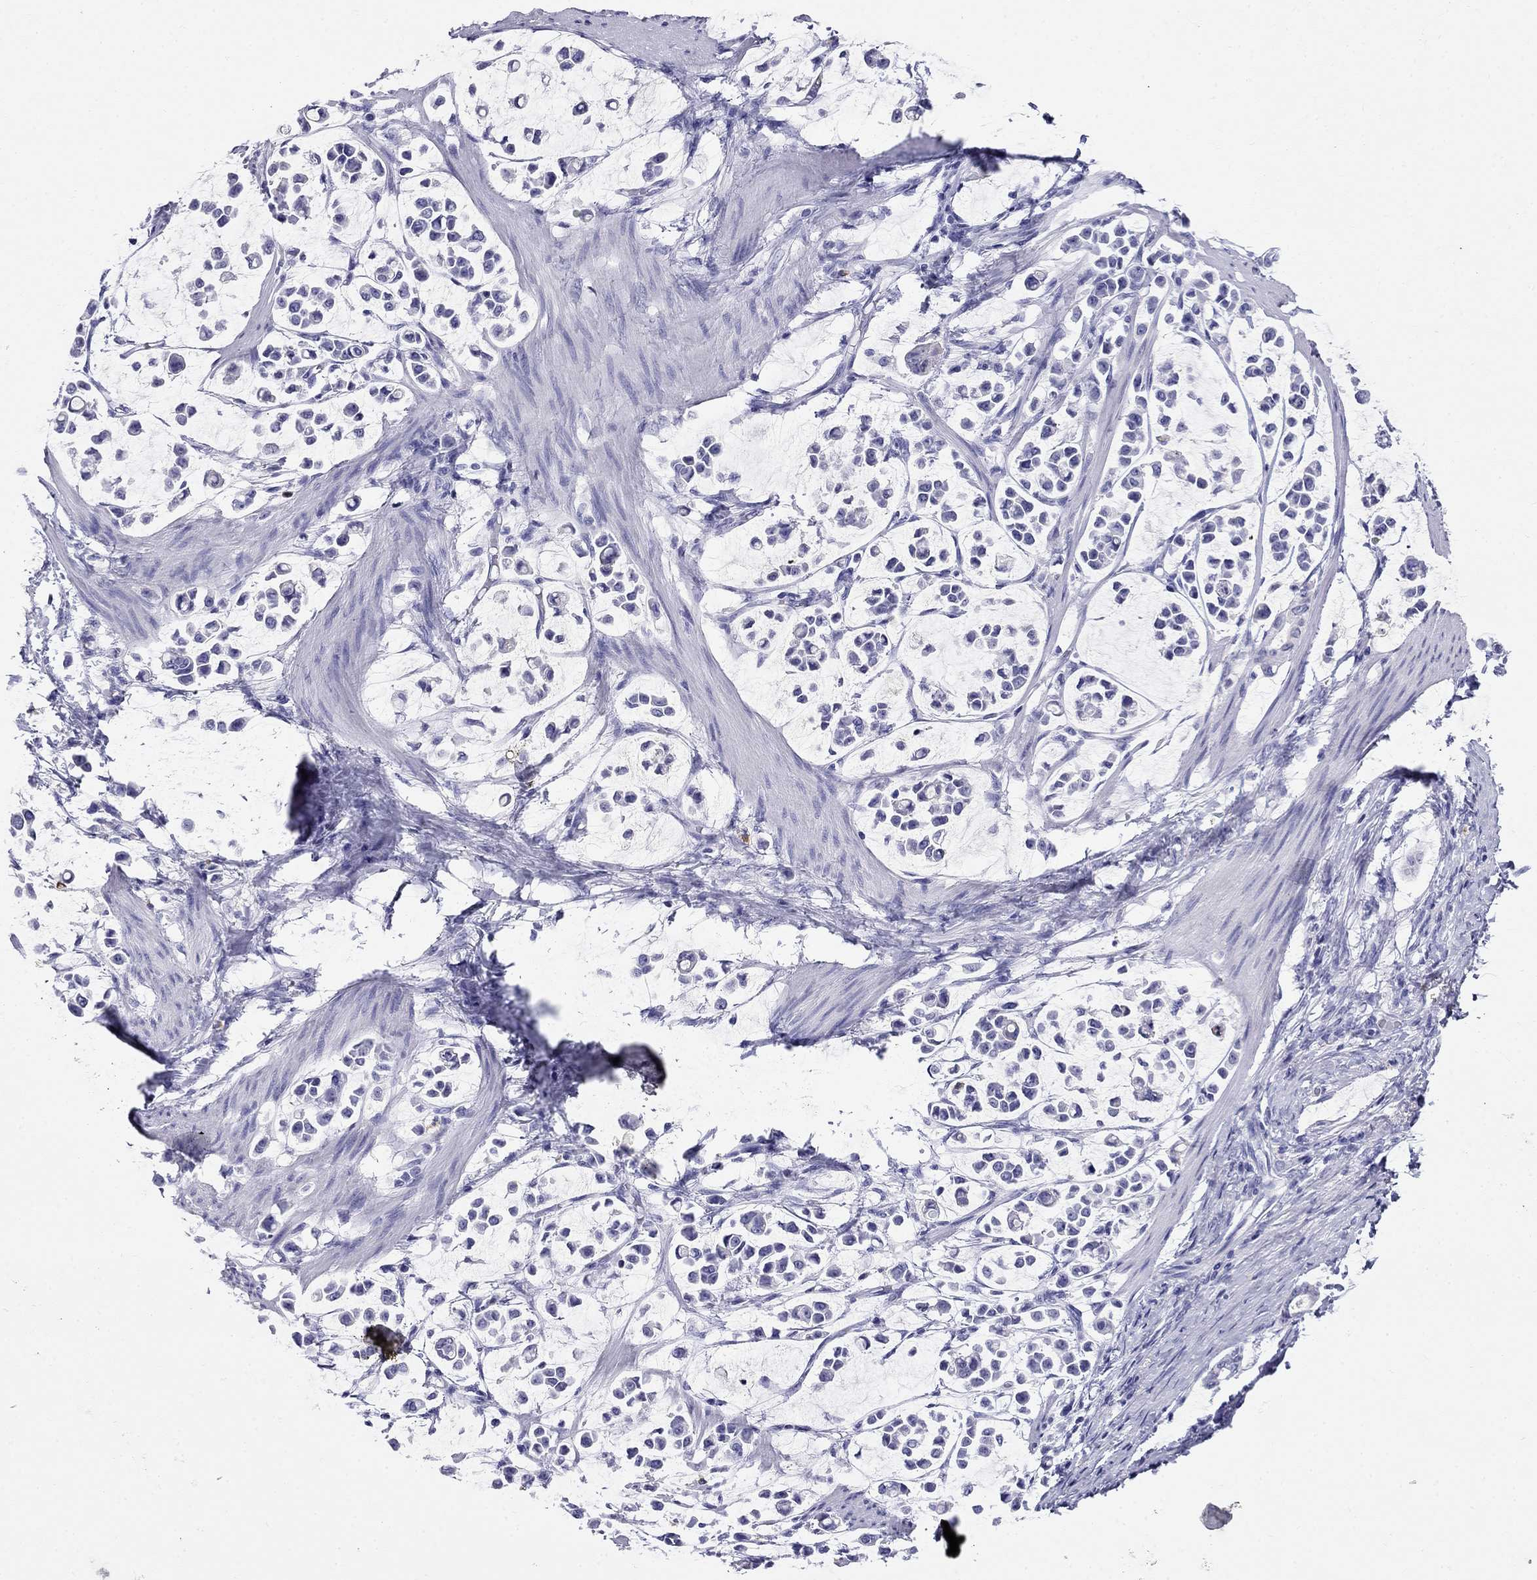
{"staining": {"intensity": "negative", "quantity": "none", "location": "none"}, "tissue": "stomach cancer", "cell_type": "Tumor cells", "image_type": "cancer", "snomed": [{"axis": "morphology", "description": "Adenocarcinoma, NOS"}, {"axis": "topography", "description": "Stomach"}], "caption": "This is a image of IHC staining of adenocarcinoma (stomach), which shows no staining in tumor cells.", "gene": "PPP1R36", "patient": {"sex": "male", "age": 82}}